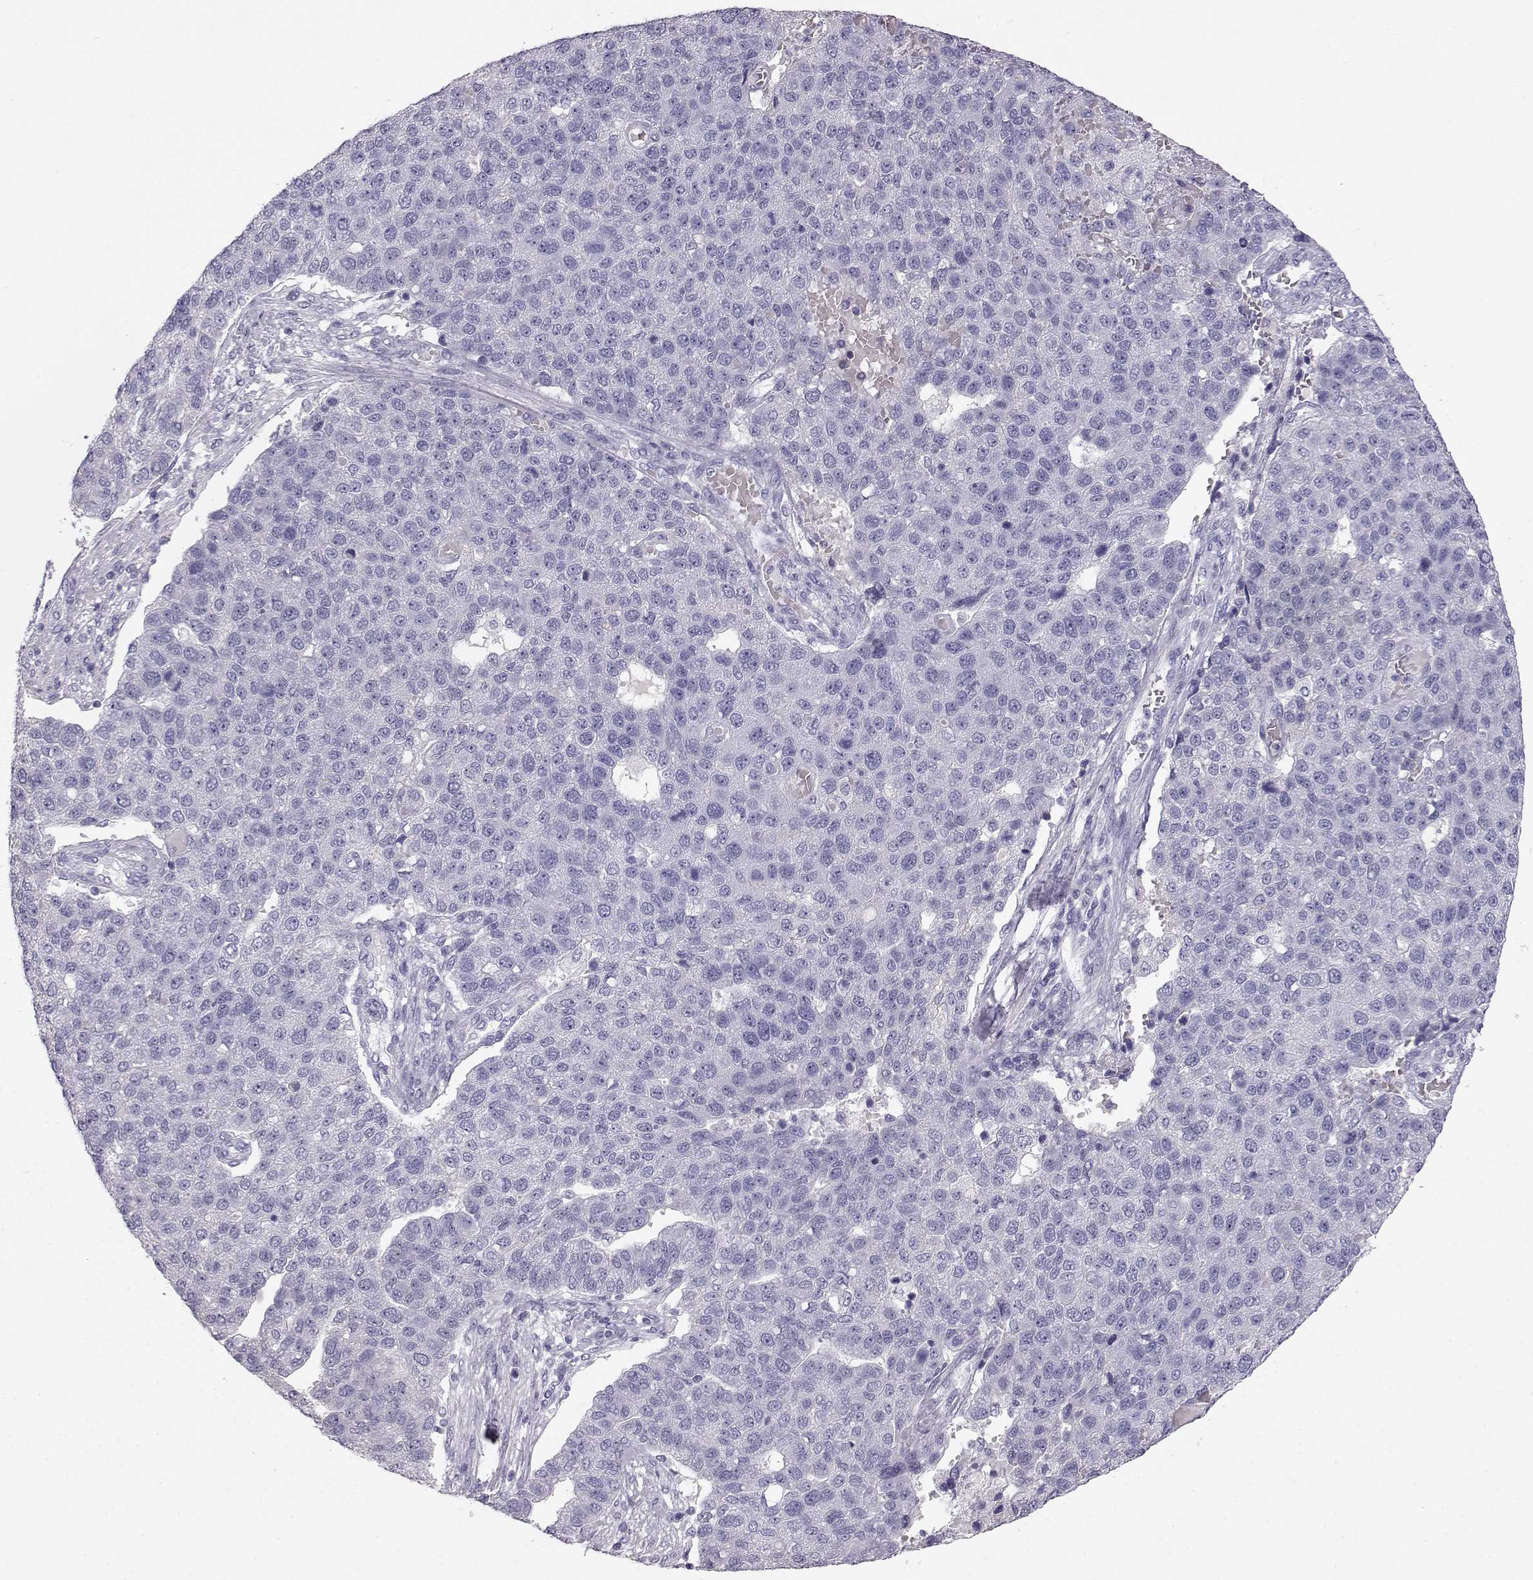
{"staining": {"intensity": "negative", "quantity": "none", "location": "none"}, "tissue": "pancreatic cancer", "cell_type": "Tumor cells", "image_type": "cancer", "snomed": [{"axis": "morphology", "description": "Adenocarcinoma, NOS"}, {"axis": "topography", "description": "Pancreas"}], "caption": "A high-resolution photomicrograph shows IHC staining of pancreatic adenocarcinoma, which shows no significant staining in tumor cells.", "gene": "GPR26", "patient": {"sex": "female", "age": 61}}